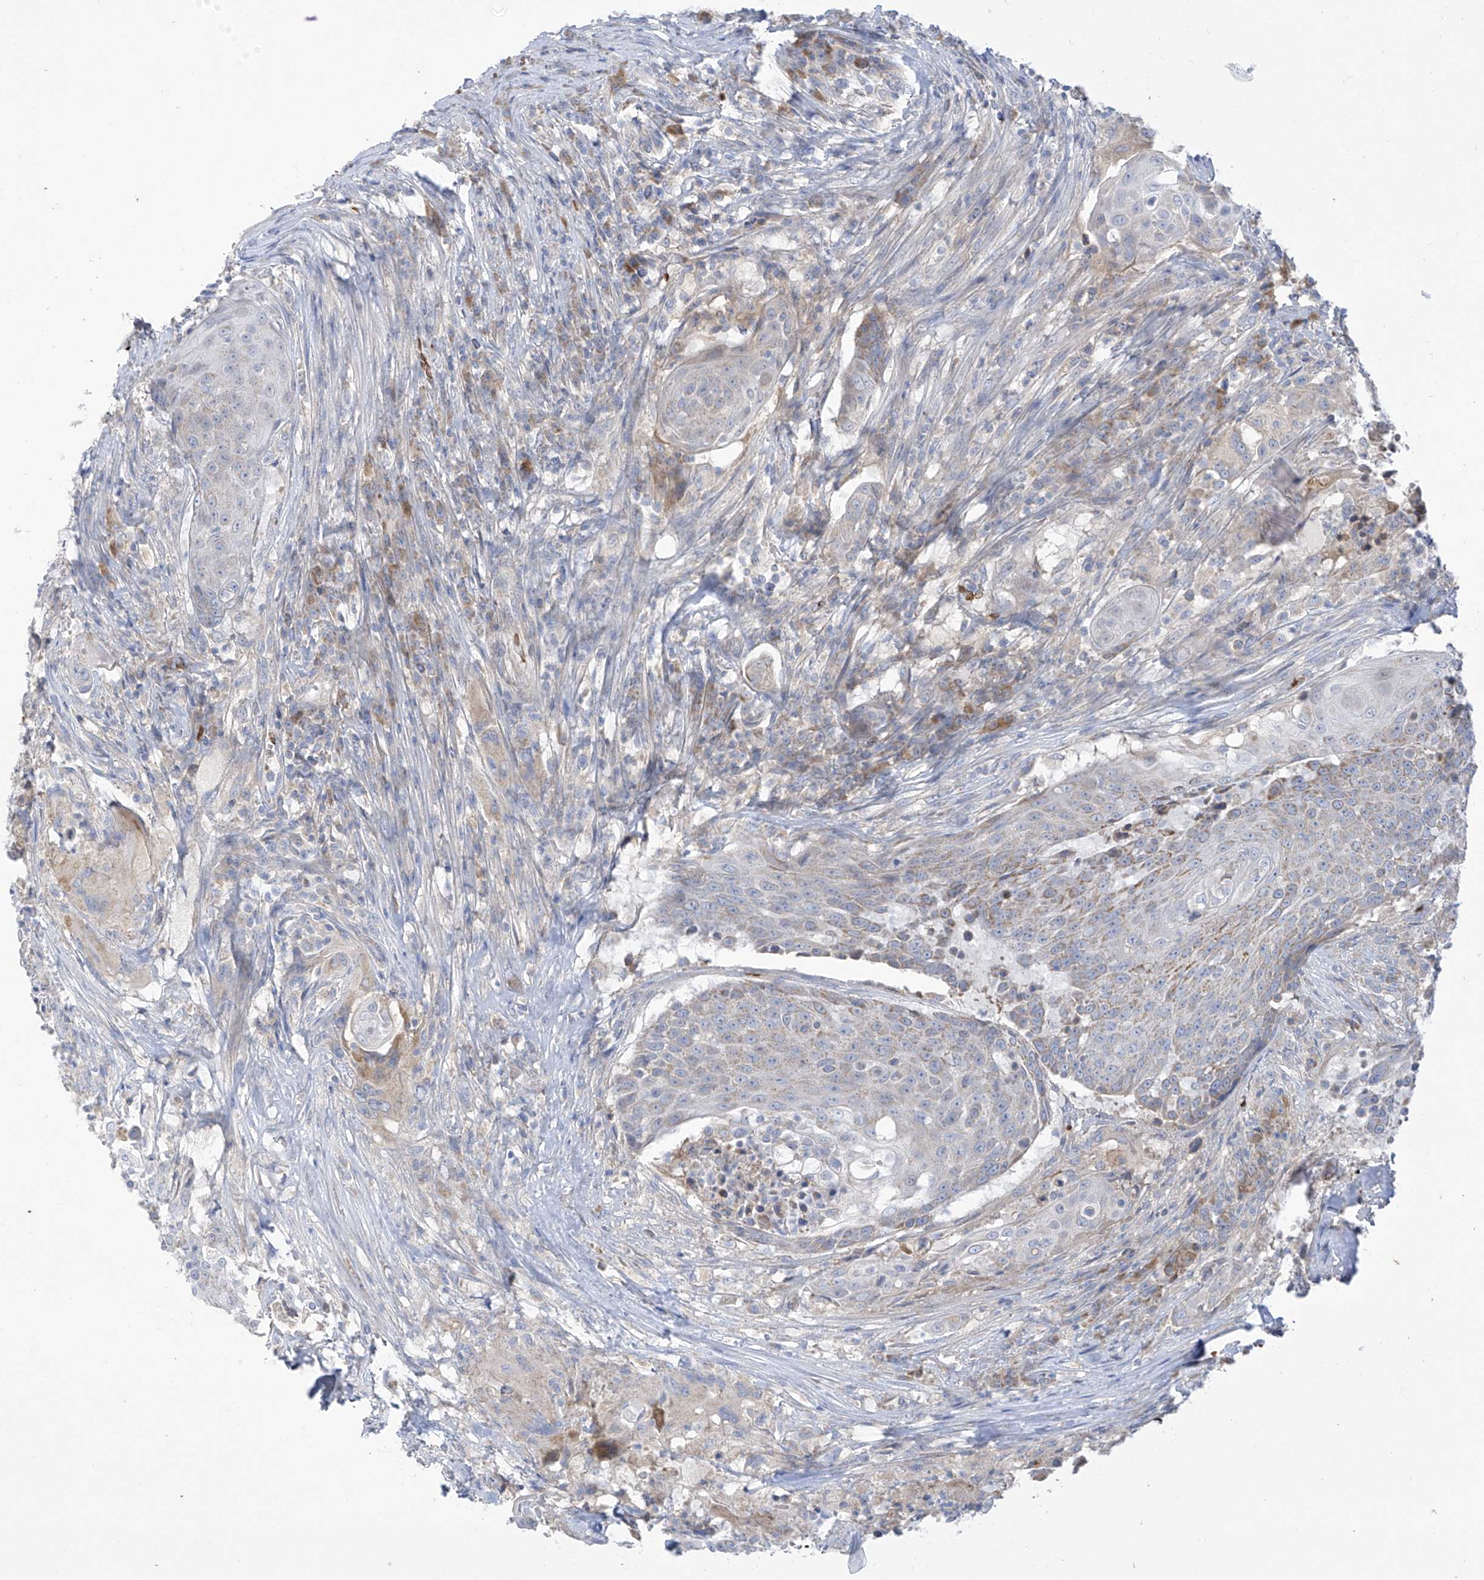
{"staining": {"intensity": "weak", "quantity": "<25%", "location": "cytoplasmic/membranous"}, "tissue": "urothelial cancer", "cell_type": "Tumor cells", "image_type": "cancer", "snomed": [{"axis": "morphology", "description": "Urothelial carcinoma, High grade"}, {"axis": "topography", "description": "Urinary bladder"}], "caption": "Tumor cells show no significant protein staining in urothelial carcinoma (high-grade).", "gene": "METTL18", "patient": {"sex": "female", "age": 63}}